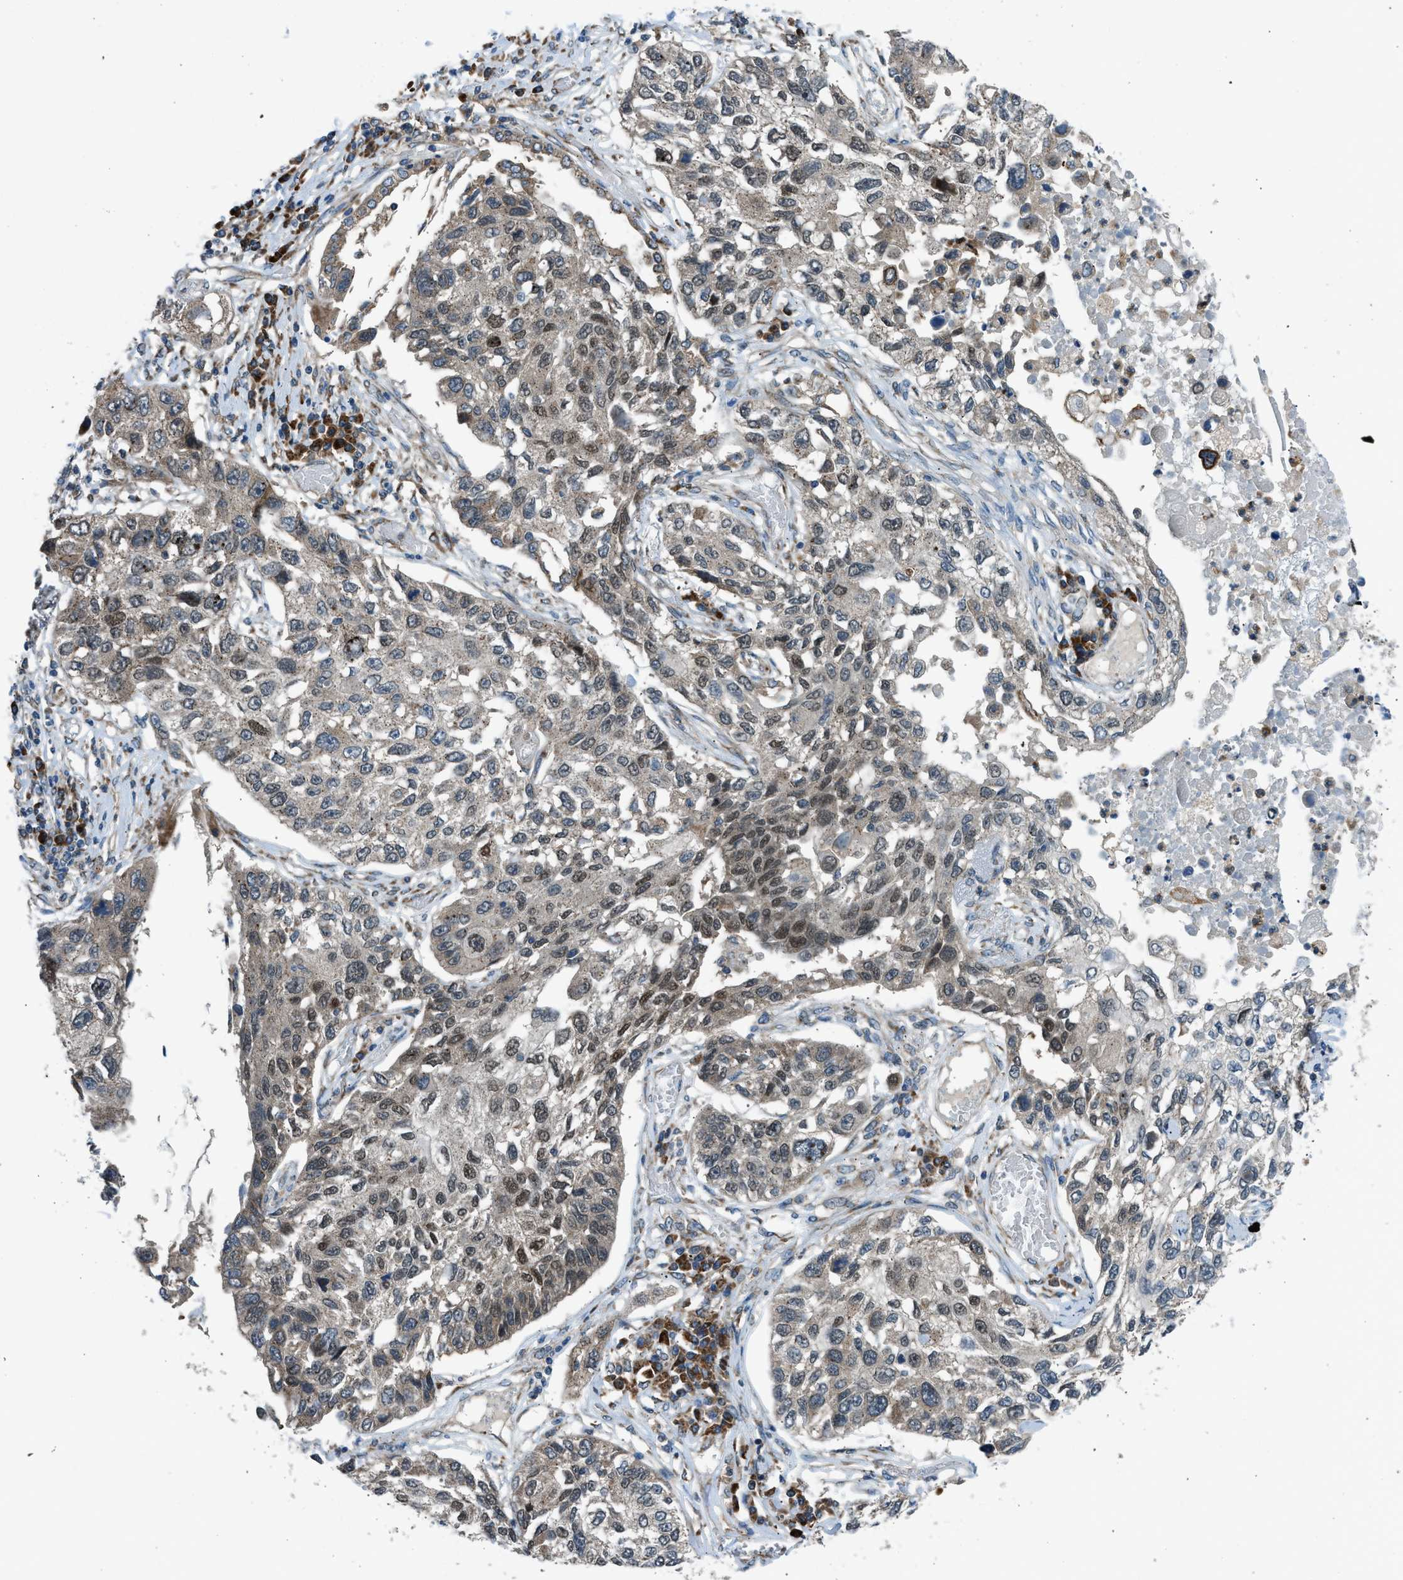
{"staining": {"intensity": "weak", "quantity": ">75%", "location": "cytoplasmic/membranous,nuclear"}, "tissue": "lung cancer", "cell_type": "Tumor cells", "image_type": "cancer", "snomed": [{"axis": "morphology", "description": "Squamous cell carcinoma, NOS"}, {"axis": "topography", "description": "Lung"}], "caption": "A brown stain labels weak cytoplasmic/membranous and nuclear expression of a protein in human squamous cell carcinoma (lung) tumor cells. (brown staining indicates protein expression, while blue staining denotes nuclei).", "gene": "EDARADD", "patient": {"sex": "male", "age": 71}}